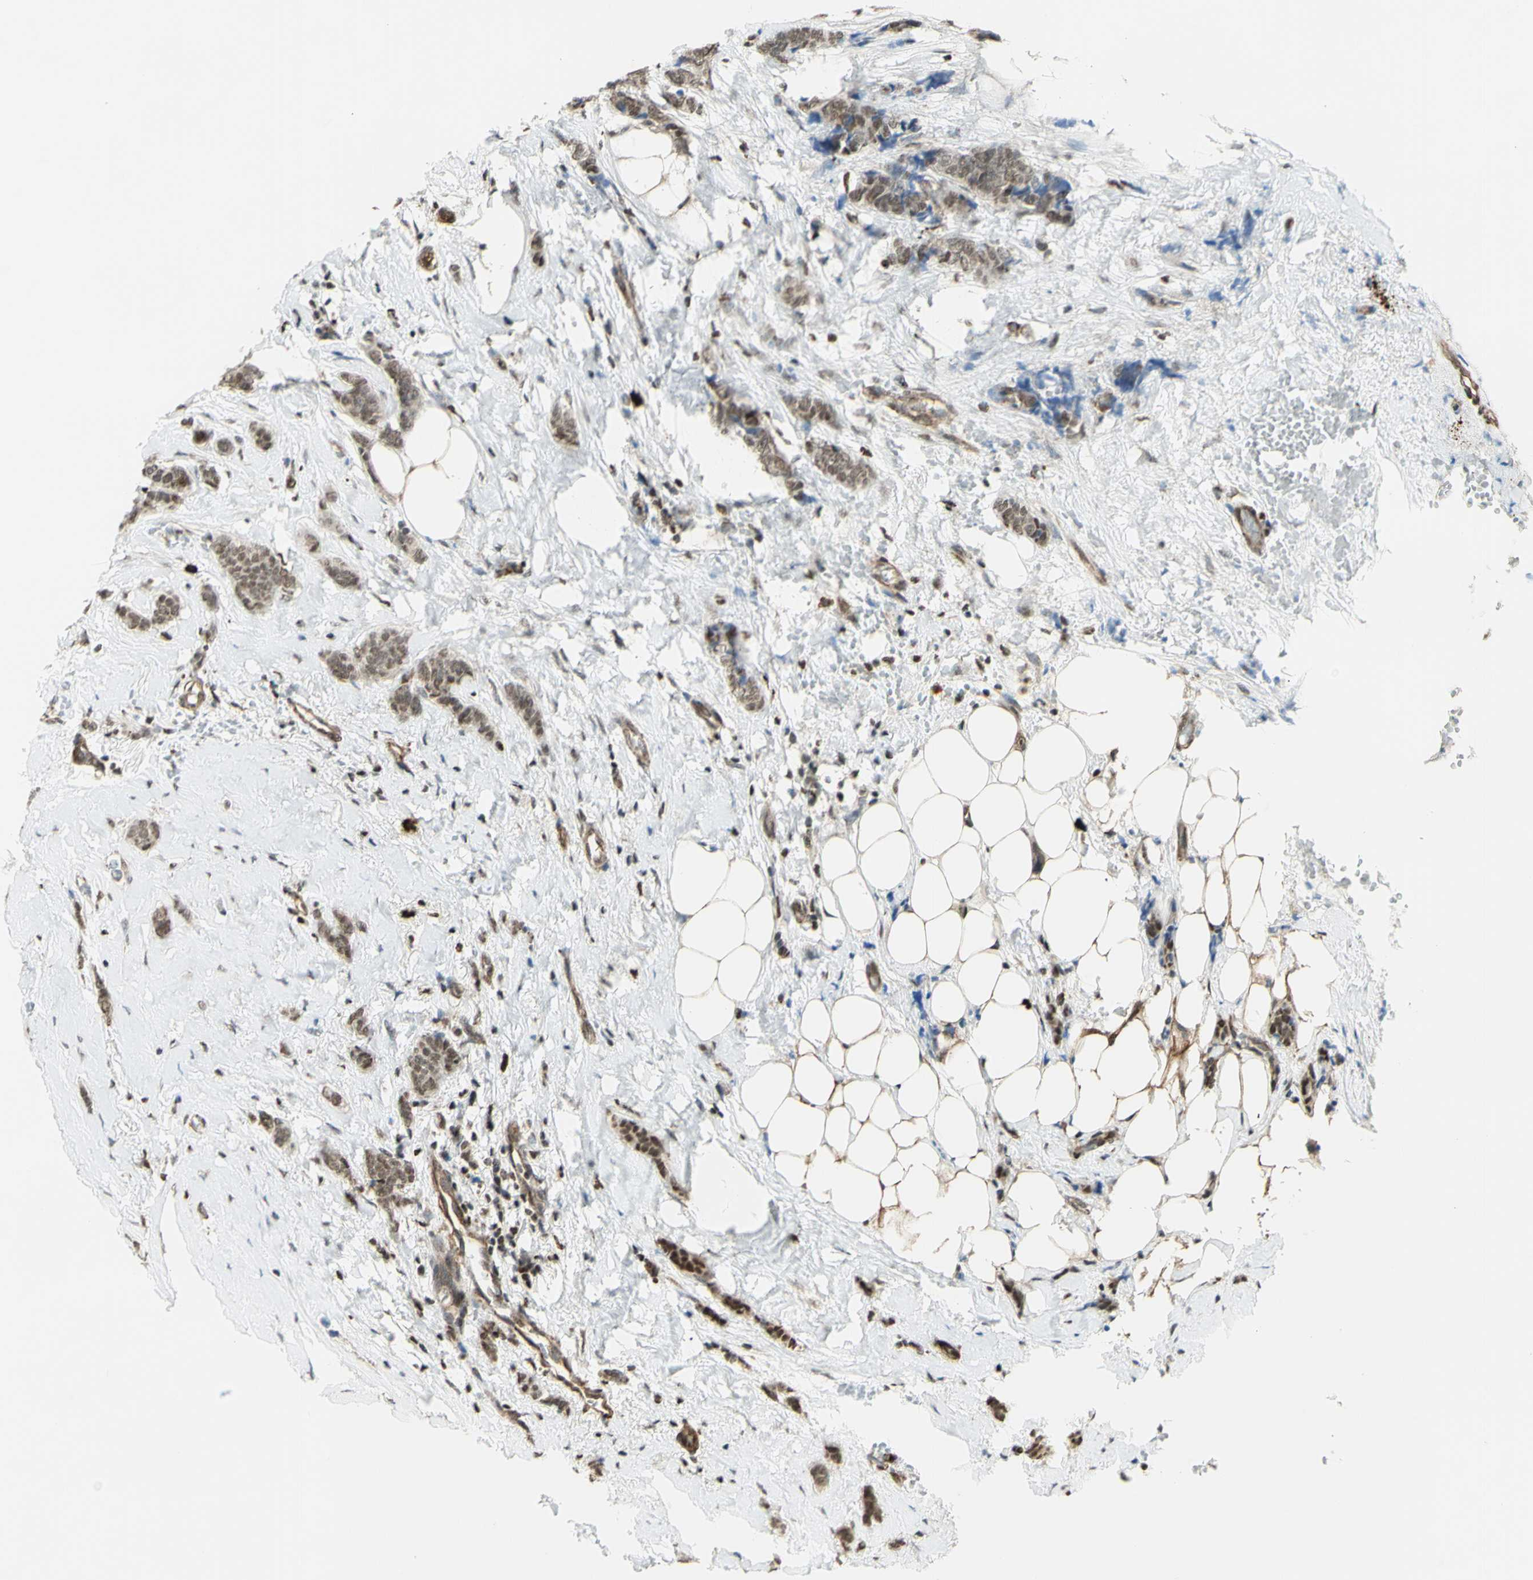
{"staining": {"intensity": "moderate", "quantity": ">75%", "location": "nuclear"}, "tissue": "breast cancer", "cell_type": "Tumor cells", "image_type": "cancer", "snomed": [{"axis": "morphology", "description": "Lobular carcinoma"}, {"axis": "topography", "description": "Skin"}, {"axis": "topography", "description": "Breast"}], "caption": "The histopathology image exhibits staining of breast cancer (lobular carcinoma), revealing moderate nuclear protein positivity (brown color) within tumor cells. (DAB (3,3'-diaminobenzidine) IHC with brightfield microscopy, high magnification).", "gene": "ZMYM6", "patient": {"sex": "female", "age": 46}}